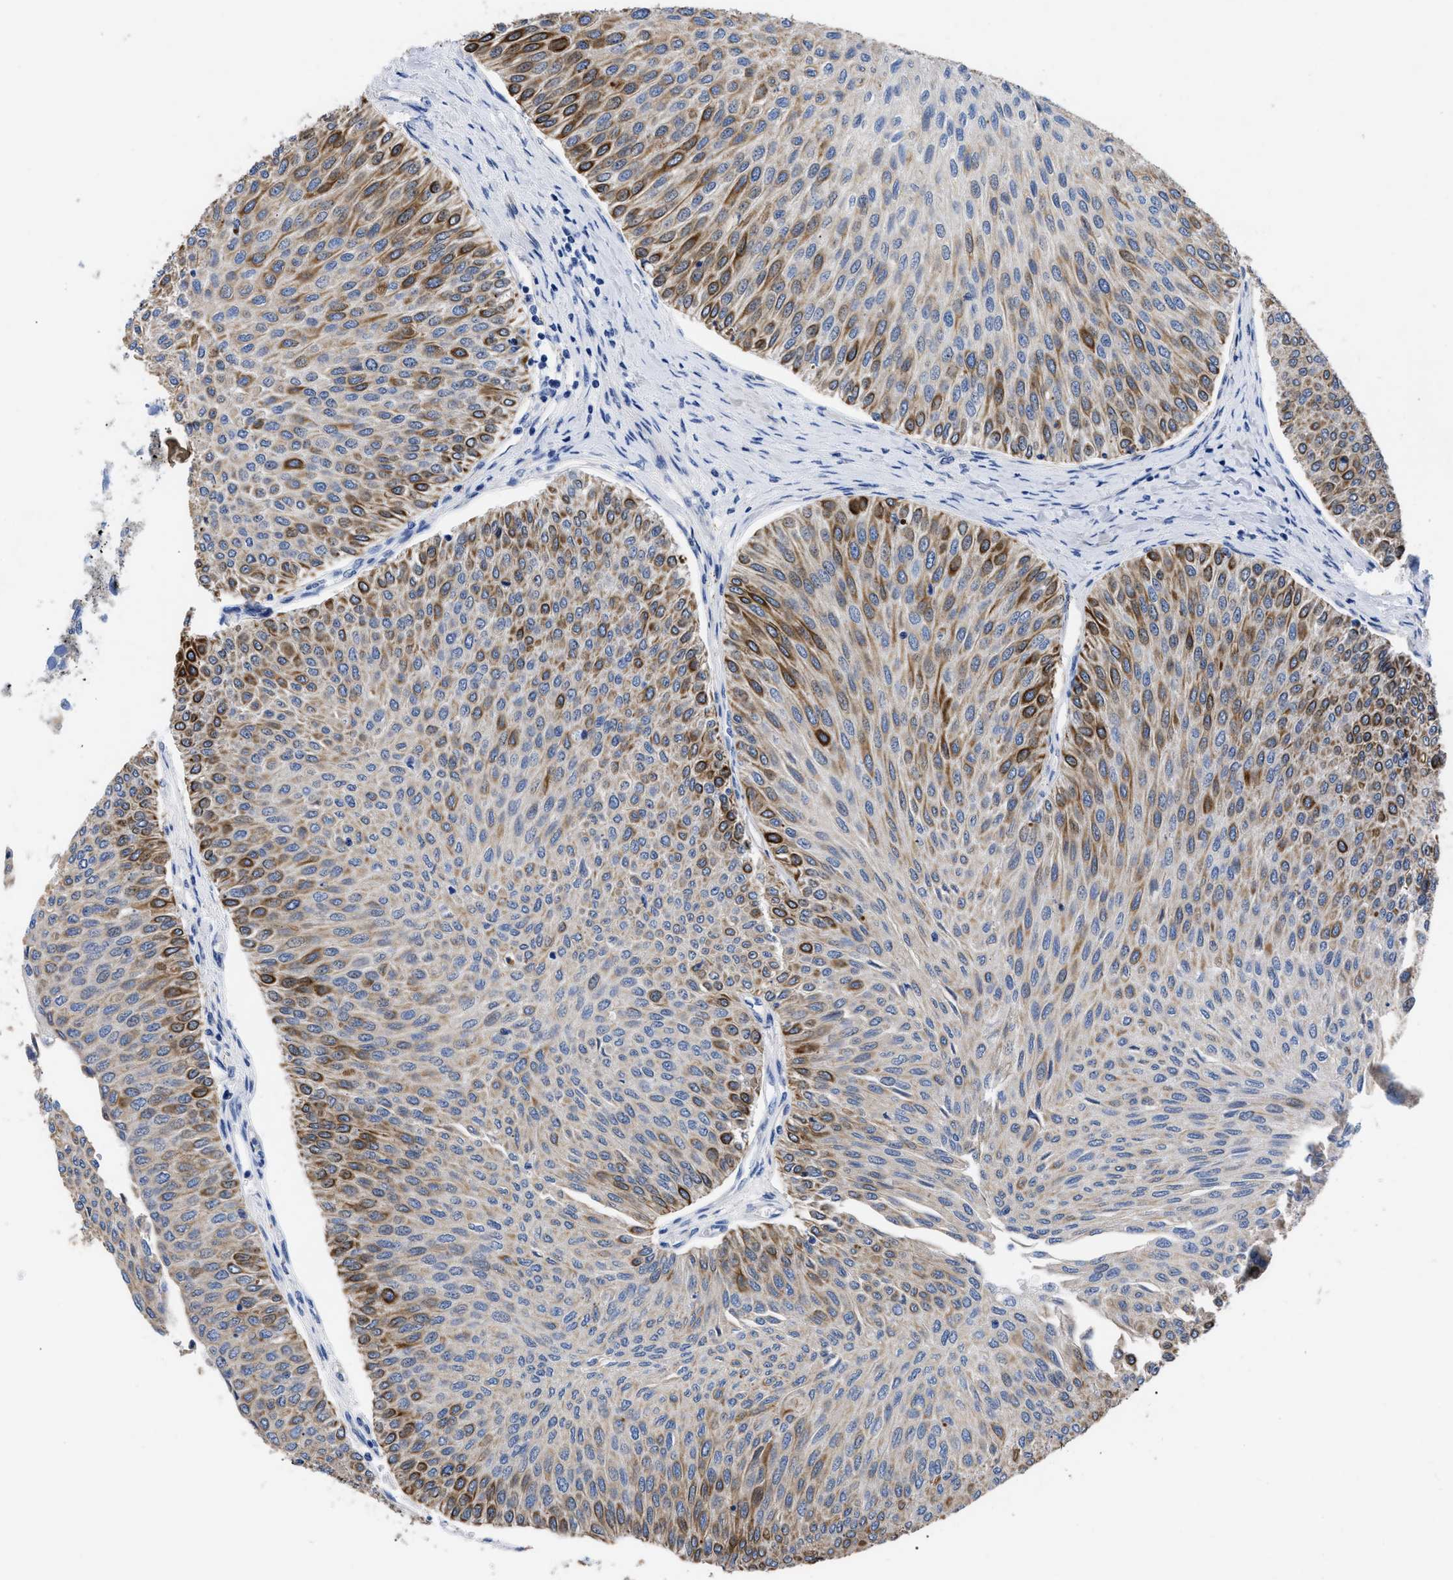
{"staining": {"intensity": "strong", "quantity": "<25%", "location": "cytoplasmic/membranous"}, "tissue": "urothelial cancer", "cell_type": "Tumor cells", "image_type": "cancer", "snomed": [{"axis": "morphology", "description": "Urothelial carcinoma, Low grade"}, {"axis": "topography", "description": "Urinary bladder"}], "caption": "DAB immunohistochemical staining of urothelial cancer shows strong cytoplasmic/membranous protein positivity in approximately <25% of tumor cells. (Stains: DAB (3,3'-diaminobenzidine) in brown, nuclei in blue, Microscopy: brightfield microscopy at high magnification).", "gene": "TMEM68", "patient": {"sex": "male", "age": 78}}